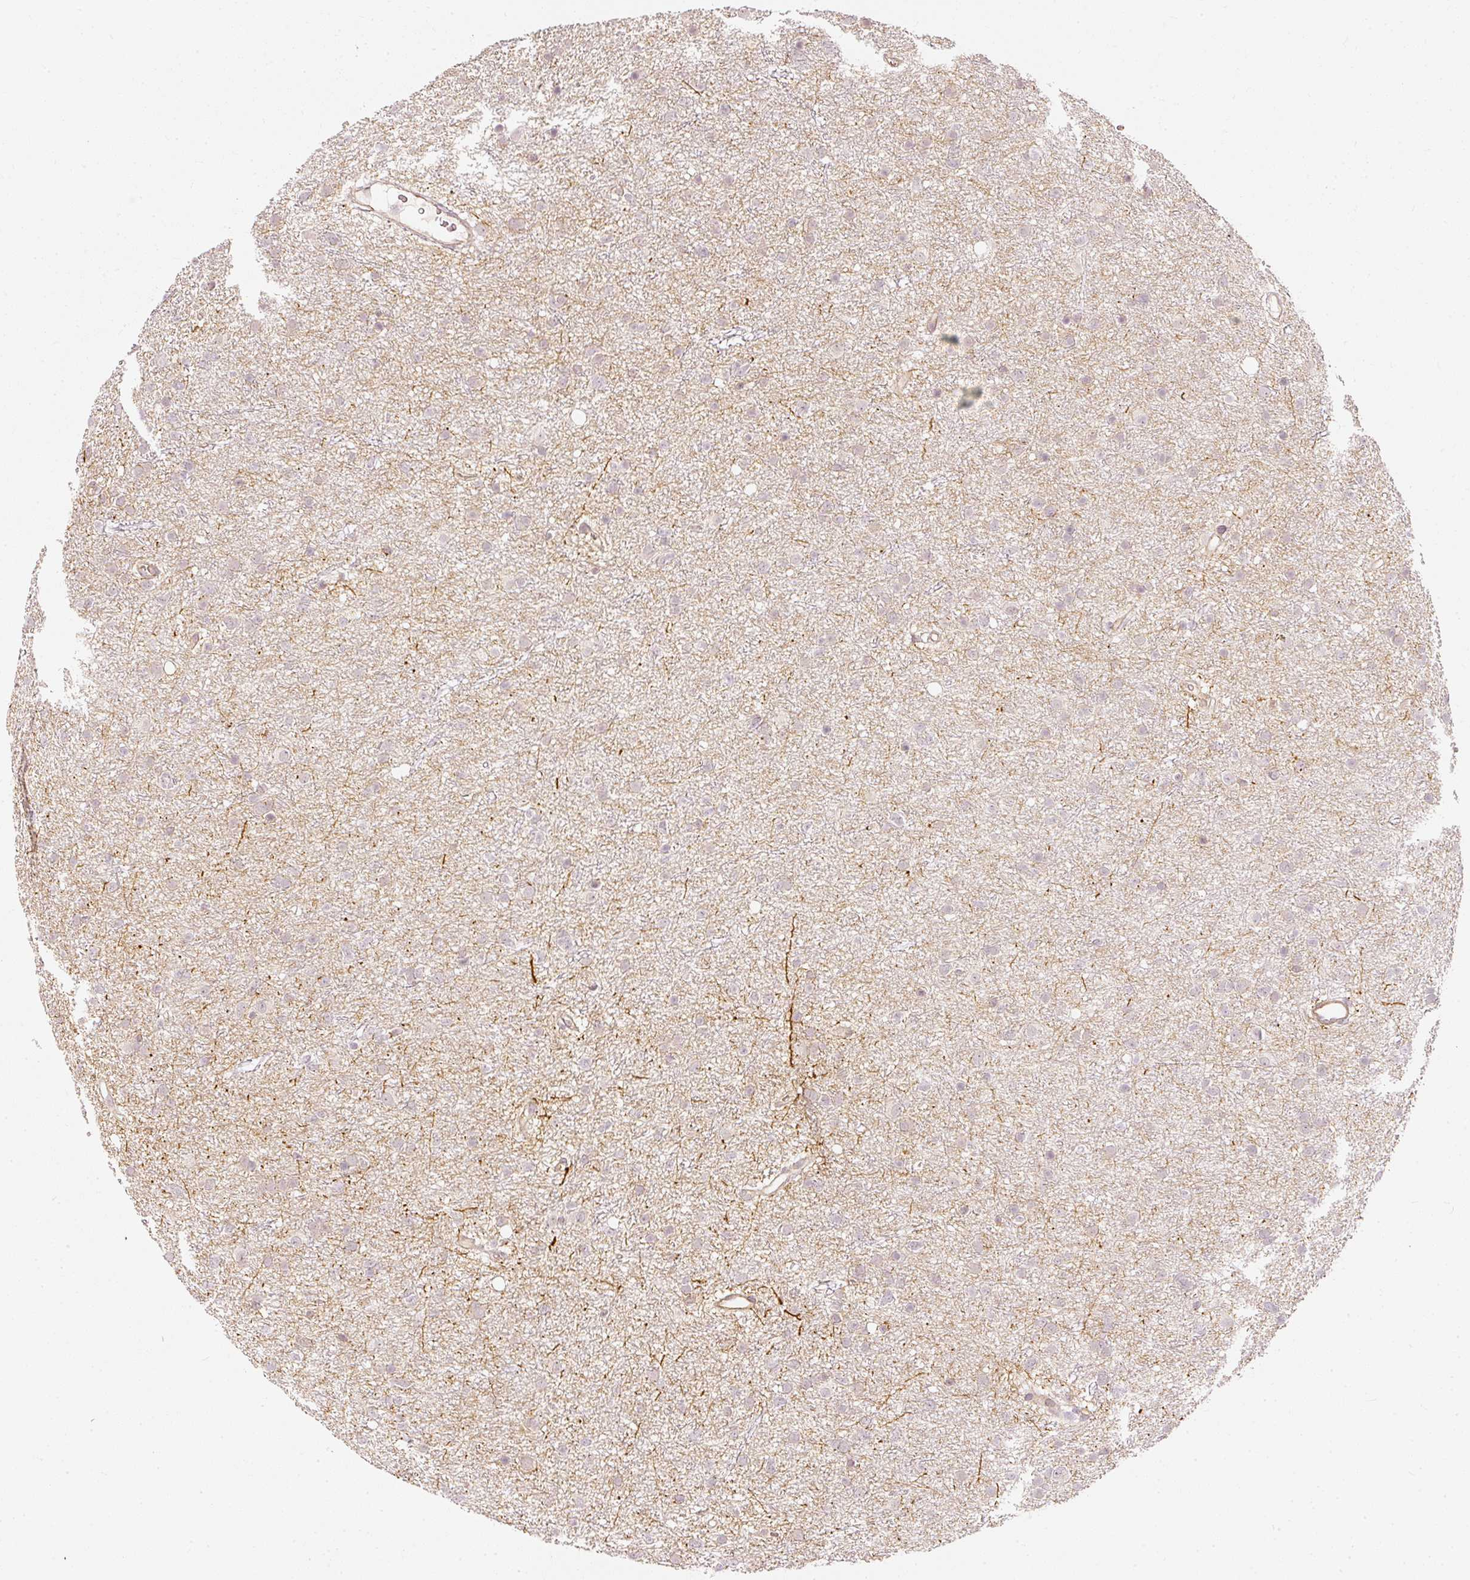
{"staining": {"intensity": "negative", "quantity": "none", "location": "none"}, "tissue": "glioma", "cell_type": "Tumor cells", "image_type": "cancer", "snomed": [{"axis": "morphology", "description": "Glioma, malignant, Low grade"}, {"axis": "topography", "description": "Cerebral cortex"}], "caption": "The micrograph shows no significant staining in tumor cells of glioma.", "gene": "DRD2", "patient": {"sex": "female", "age": 39}}